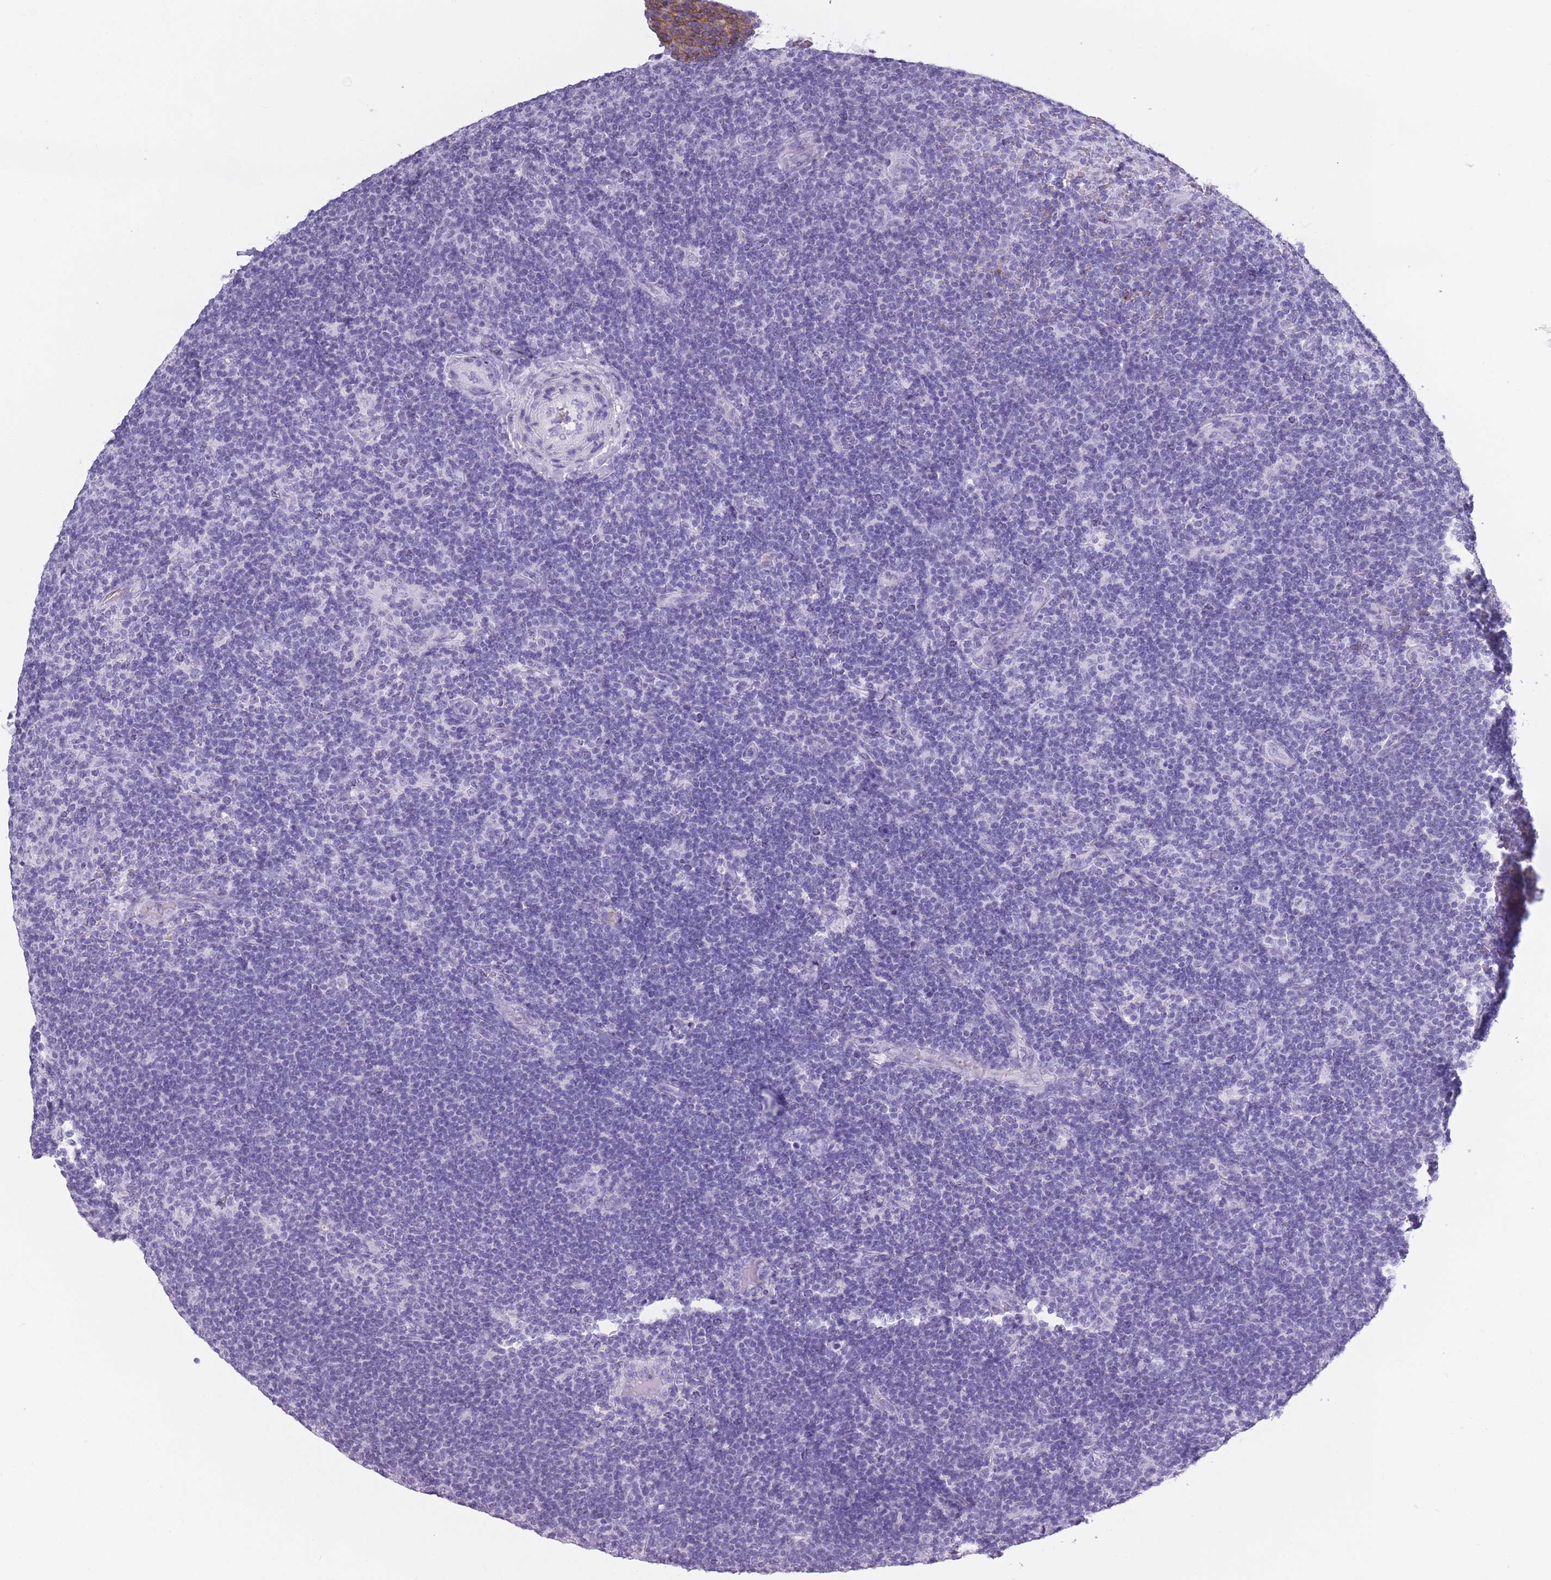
{"staining": {"intensity": "negative", "quantity": "none", "location": "none"}, "tissue": "lymphoma", "cell_type": "Tumor cells", "image_type": "cancer", "snomed": [{"axis": "morphology", "description": "Hodgkin's disease, NOS"}, {"axis": "topography", "description": "Lymph node"}], "caption": "Human lymphoma stained for a protein using IHC reveals no positivity in tumor cells.", "gene": "OR7C1", "patient": {"sex": "female", "age": 57}}